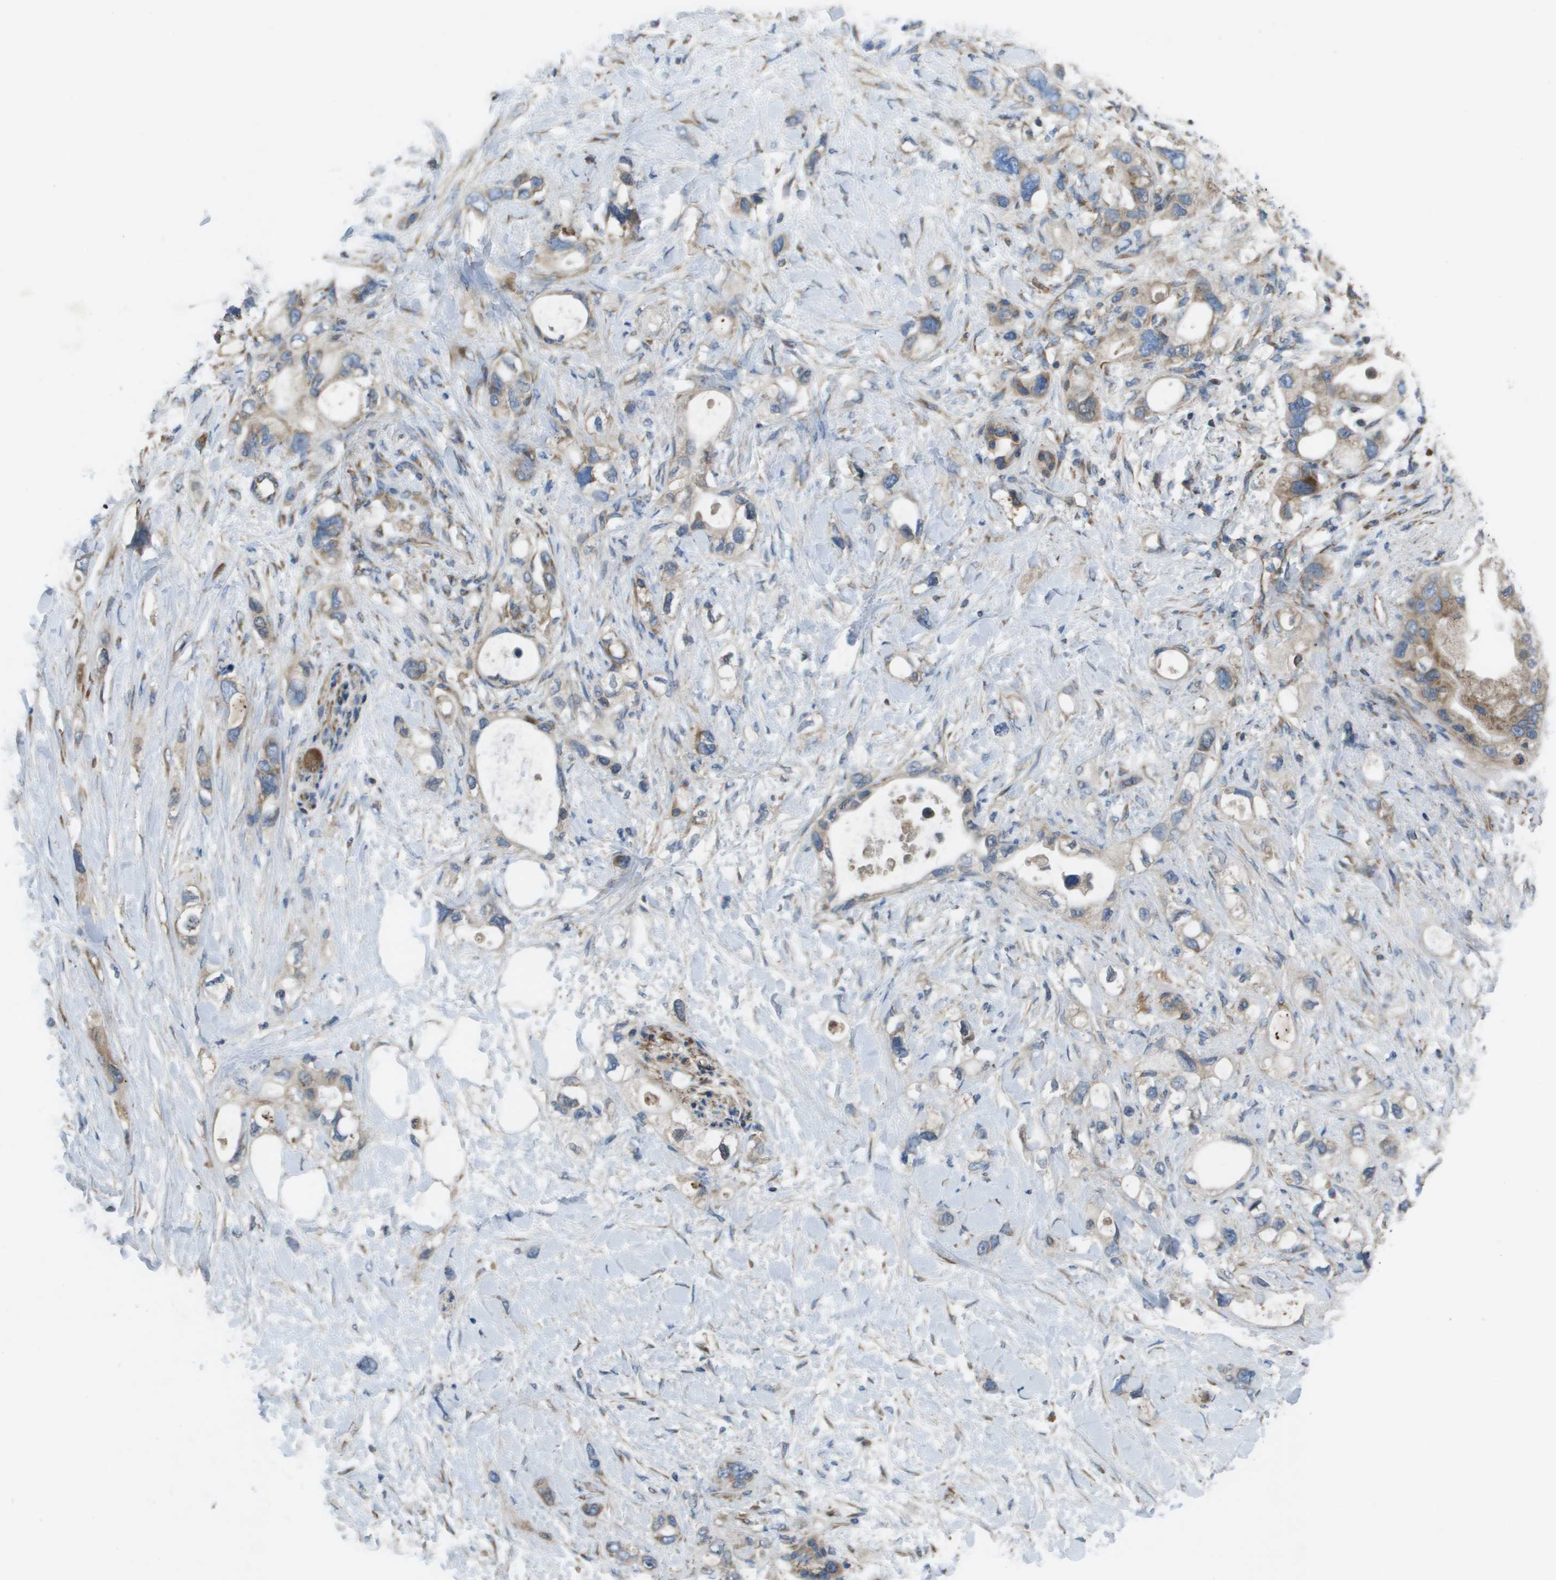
{"staining": {"intensity": "moderate", "quantity": ">75%", "location": "cytoplasmic/membranous"}, "tissue": "pancreatic cancer", "cell_type": "Tumor cells", "image_type": "cancer", "snomed": [{"axis": "morphology", "description": "Adenocarcinoma, NOS"}, {"axis": "topography", "description": "Pancreas"}], "caption": "Human pancreatic cancer stained with a protein marker exhibits moderate staining in tumor cells.", "gene": "CLCN2", "patient": {"sex": "female", "age": 56}}